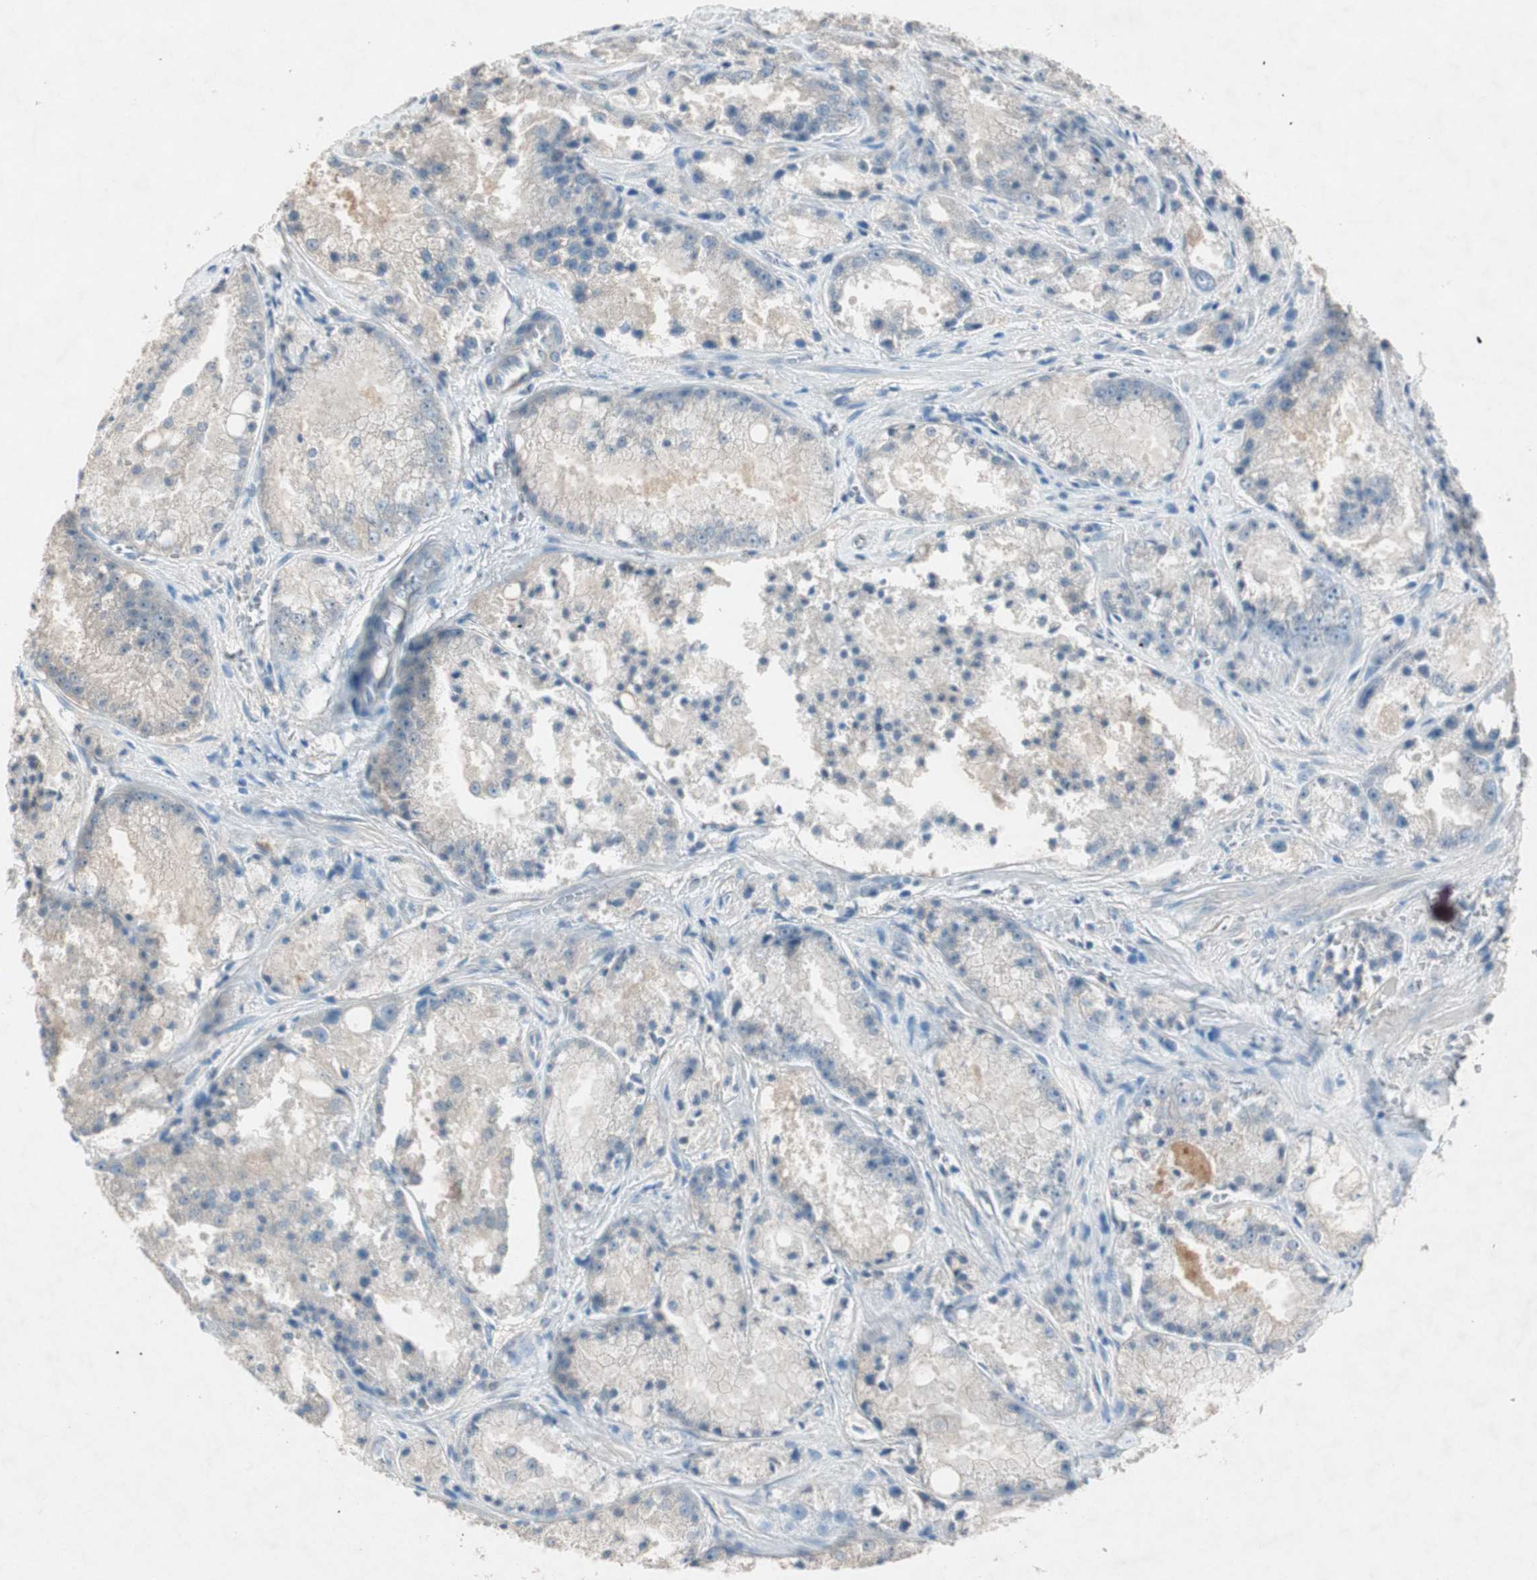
{"staining": {"intensity": "weak", "quantity": "25%-75%", "location": "cytoplasmic/membranous"}, "tissue": "prostate cancer", "cell_type": "Tumor cells", "image_type": "cancer", "snomed": [{"axis": "morphology", "description": "Adenocarcinoma, Low grade"}, {"axis": "topography", "description": "Prostate"}], "caption": "Prostate cancer was stained to show a protein in brown. There is low levels of weak cytoplasmic/membranous staining in approximately 25%-75% of tumor cells. Using DAB (3,3'-diaminobenzidine) (brown) and hematoxylin (blue) stains, captured at high magnification using brightfield microscopy.", "gene": "KHK", "patient": {"sex": "male", "age": 64}}